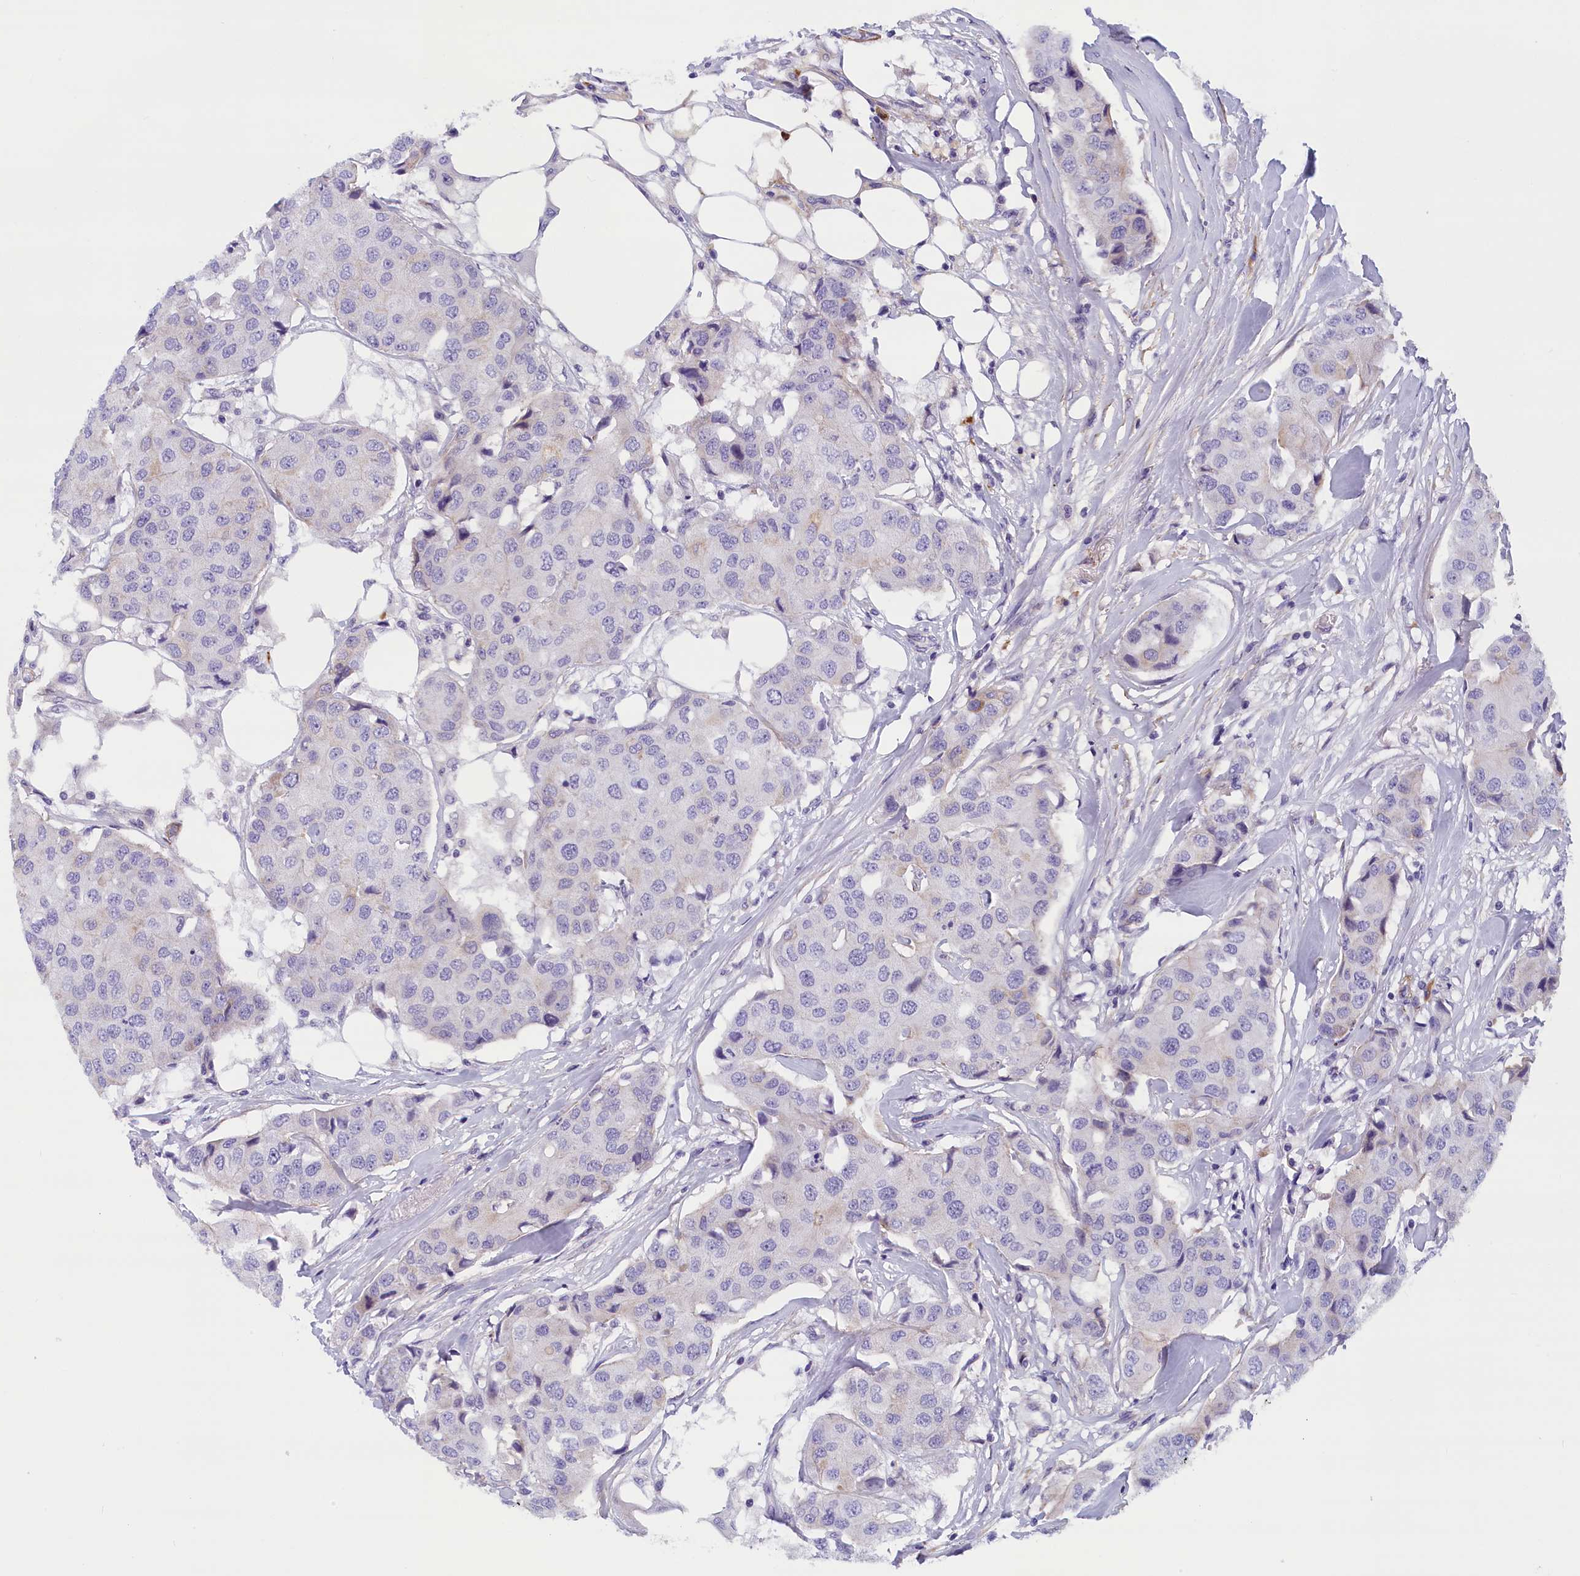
{"staining": {"intensity": "negative", "quantity": "none", "location": "none"}, "tissue": "breast cancer", "cell_type": "Tumor cells", "image_type": "cancer", "snomed": [{"axis": "morphology", "description": "Duct carcinoma"}, {"axis": "topography", "description": "Breast"}], "caption": "Immunohistochemical staining of human breast infiltrating ductal carcinoma demonstrates no significant expression in tumor cells.", "gene": "BCL2L13", "patient": {"sex": "female", "age": 80}}